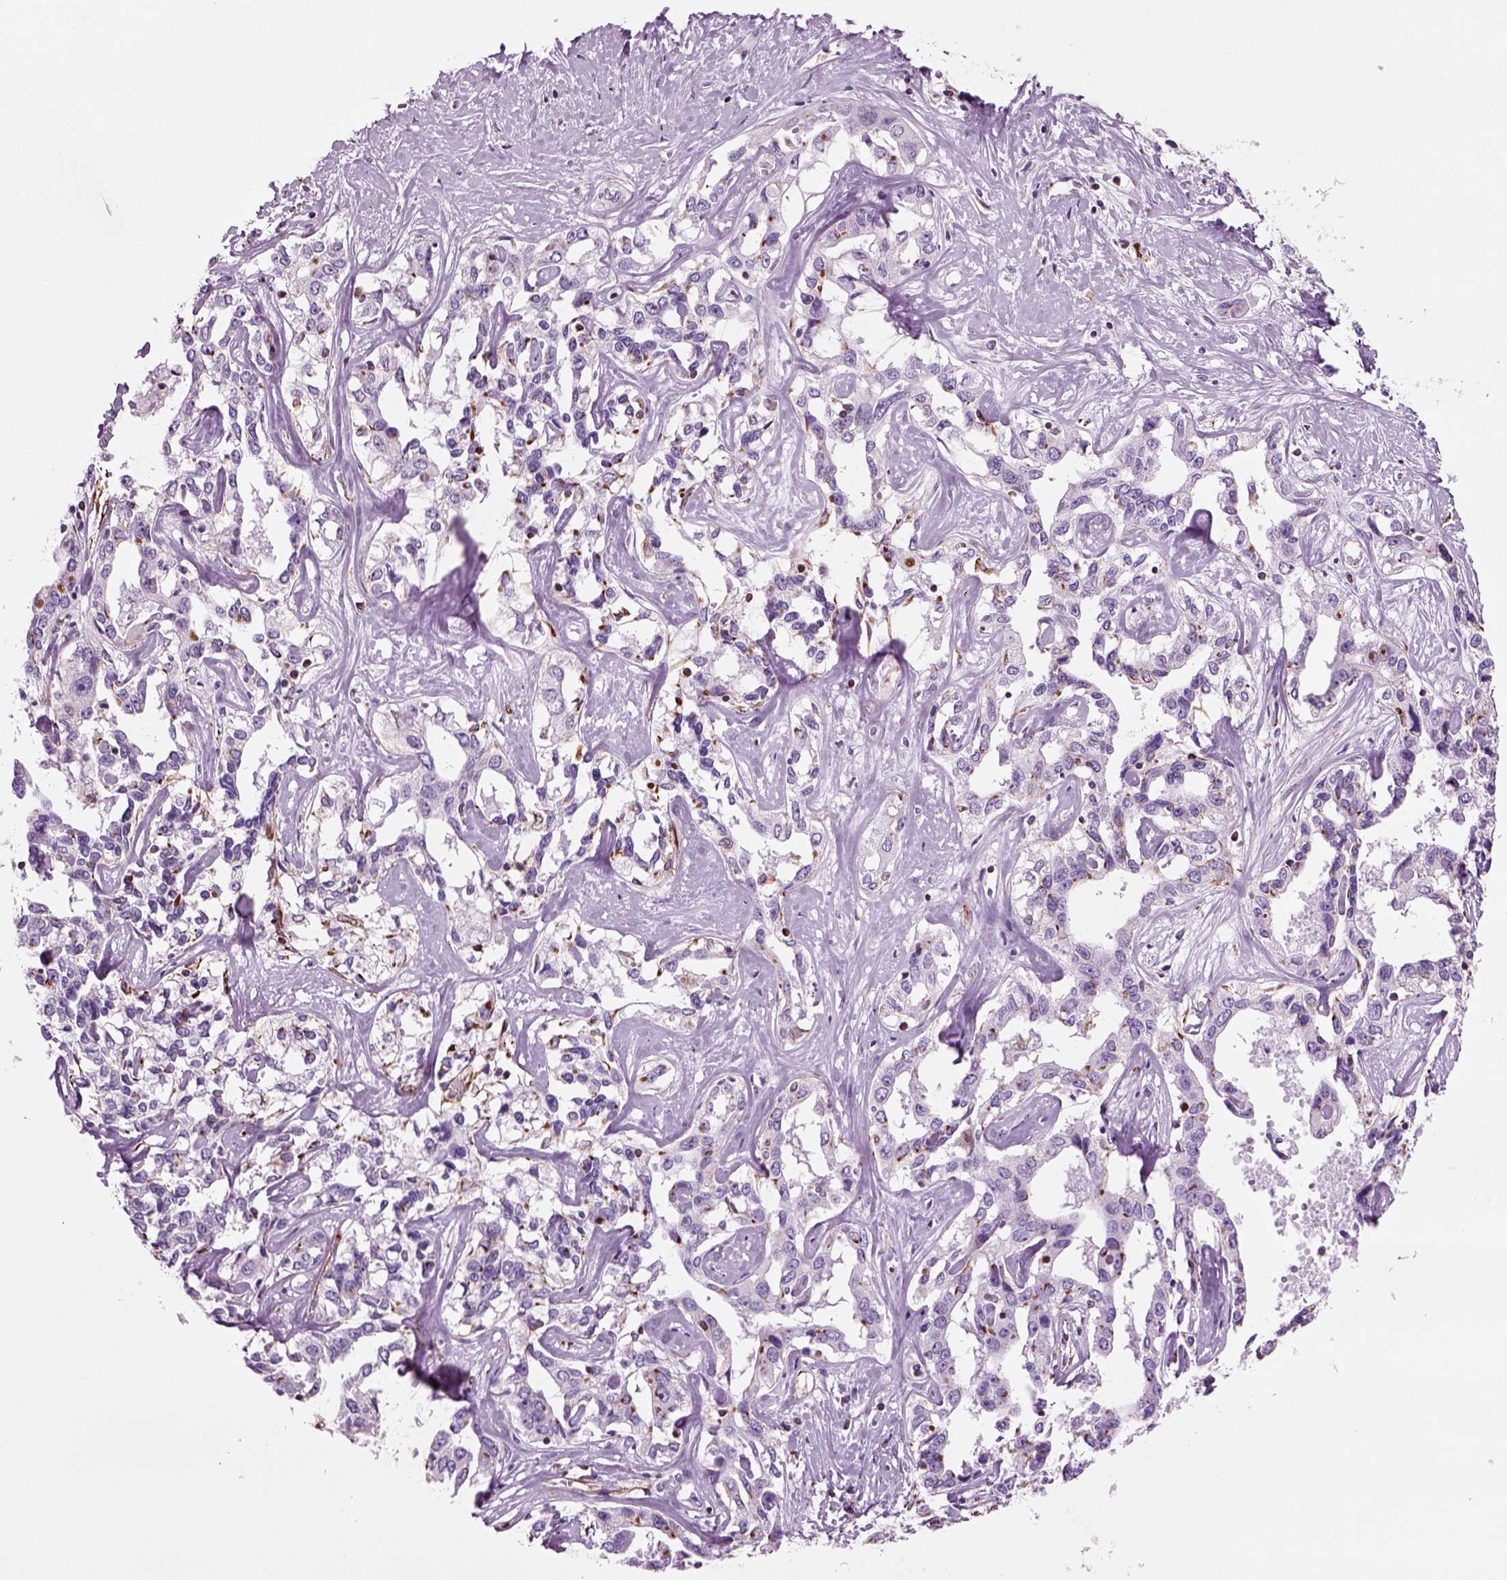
{"staining": {"intensity": "negative", "quantity": "none", "location": "none"}, "tissue": "liver cancer", "cell_type": "Tumor cells", "image_type": "cancer", "snomed": [{"axis": "morphology", "description": "Cholangiocarcinoma"}, {"axis": "topography", "description": "Liver"}], "caption": "High power microscopy image of an immunohistochemistry (IHC) image of liver cancer, revealing no significant expression in tumor cells.", "gene": "ACER3", "patient": {"sex": "male", "age": 59}}